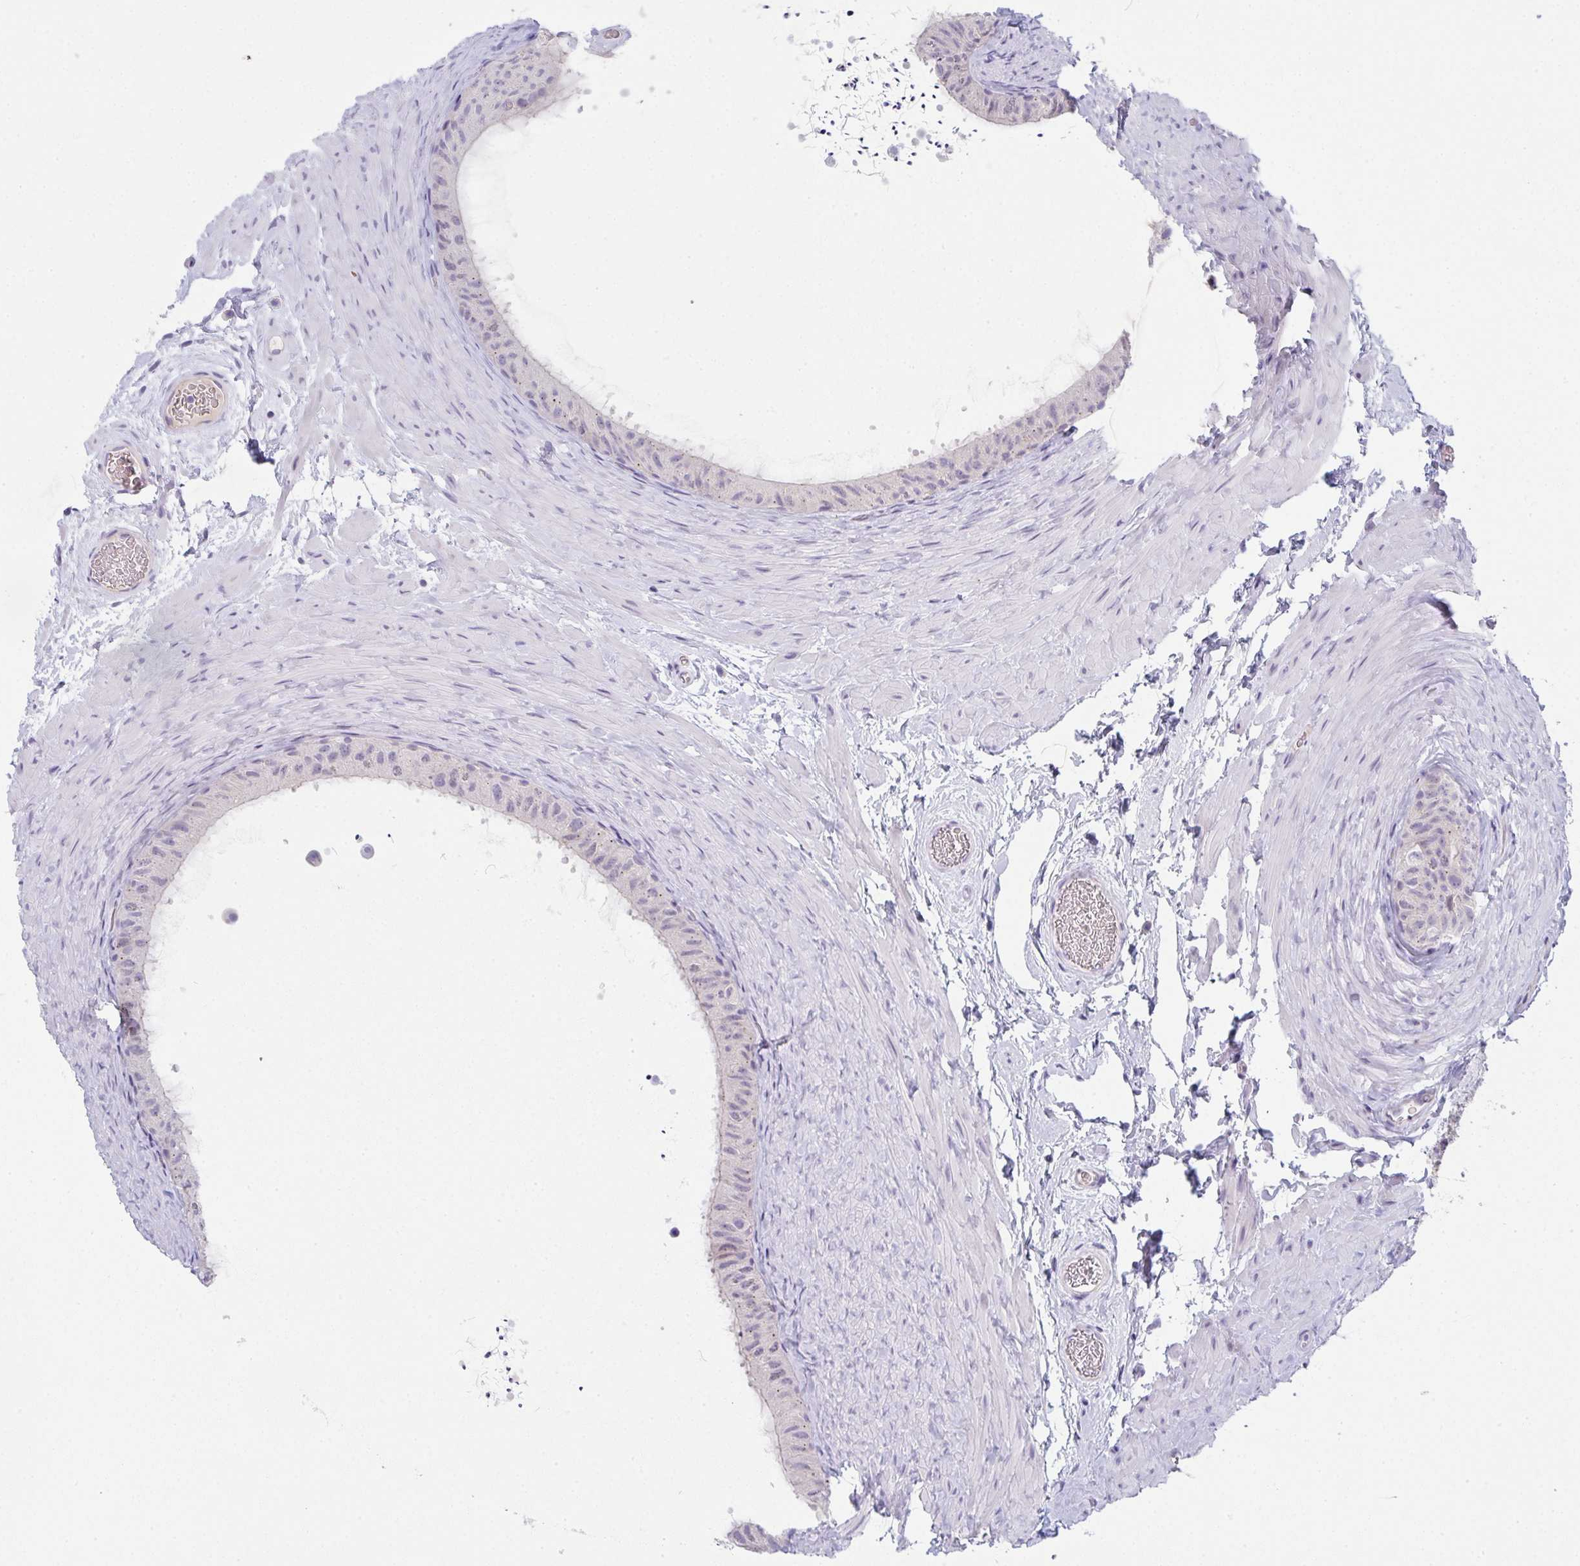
{"staining": {"intensity": "negative", "quantity": "none", "location": "none"}, "tissue": "epididymis", "cell_type": "Glandular cells", "image_type": "normal", "snomed": [{"axis": "morphology", "description": "Normal tissue, NOS"}, {"axis": "topography", "description": "Epididymis, spermatic cord, NOS"}, {"axis": "topography", "description": "Epididymis"}], "caption": "Human epididymis stained for a protein using immunohistochemistry reveals no positivity in glandular cells.", "gene": "CACNA1S", "patient": {"sex": "male", "age": 31}}